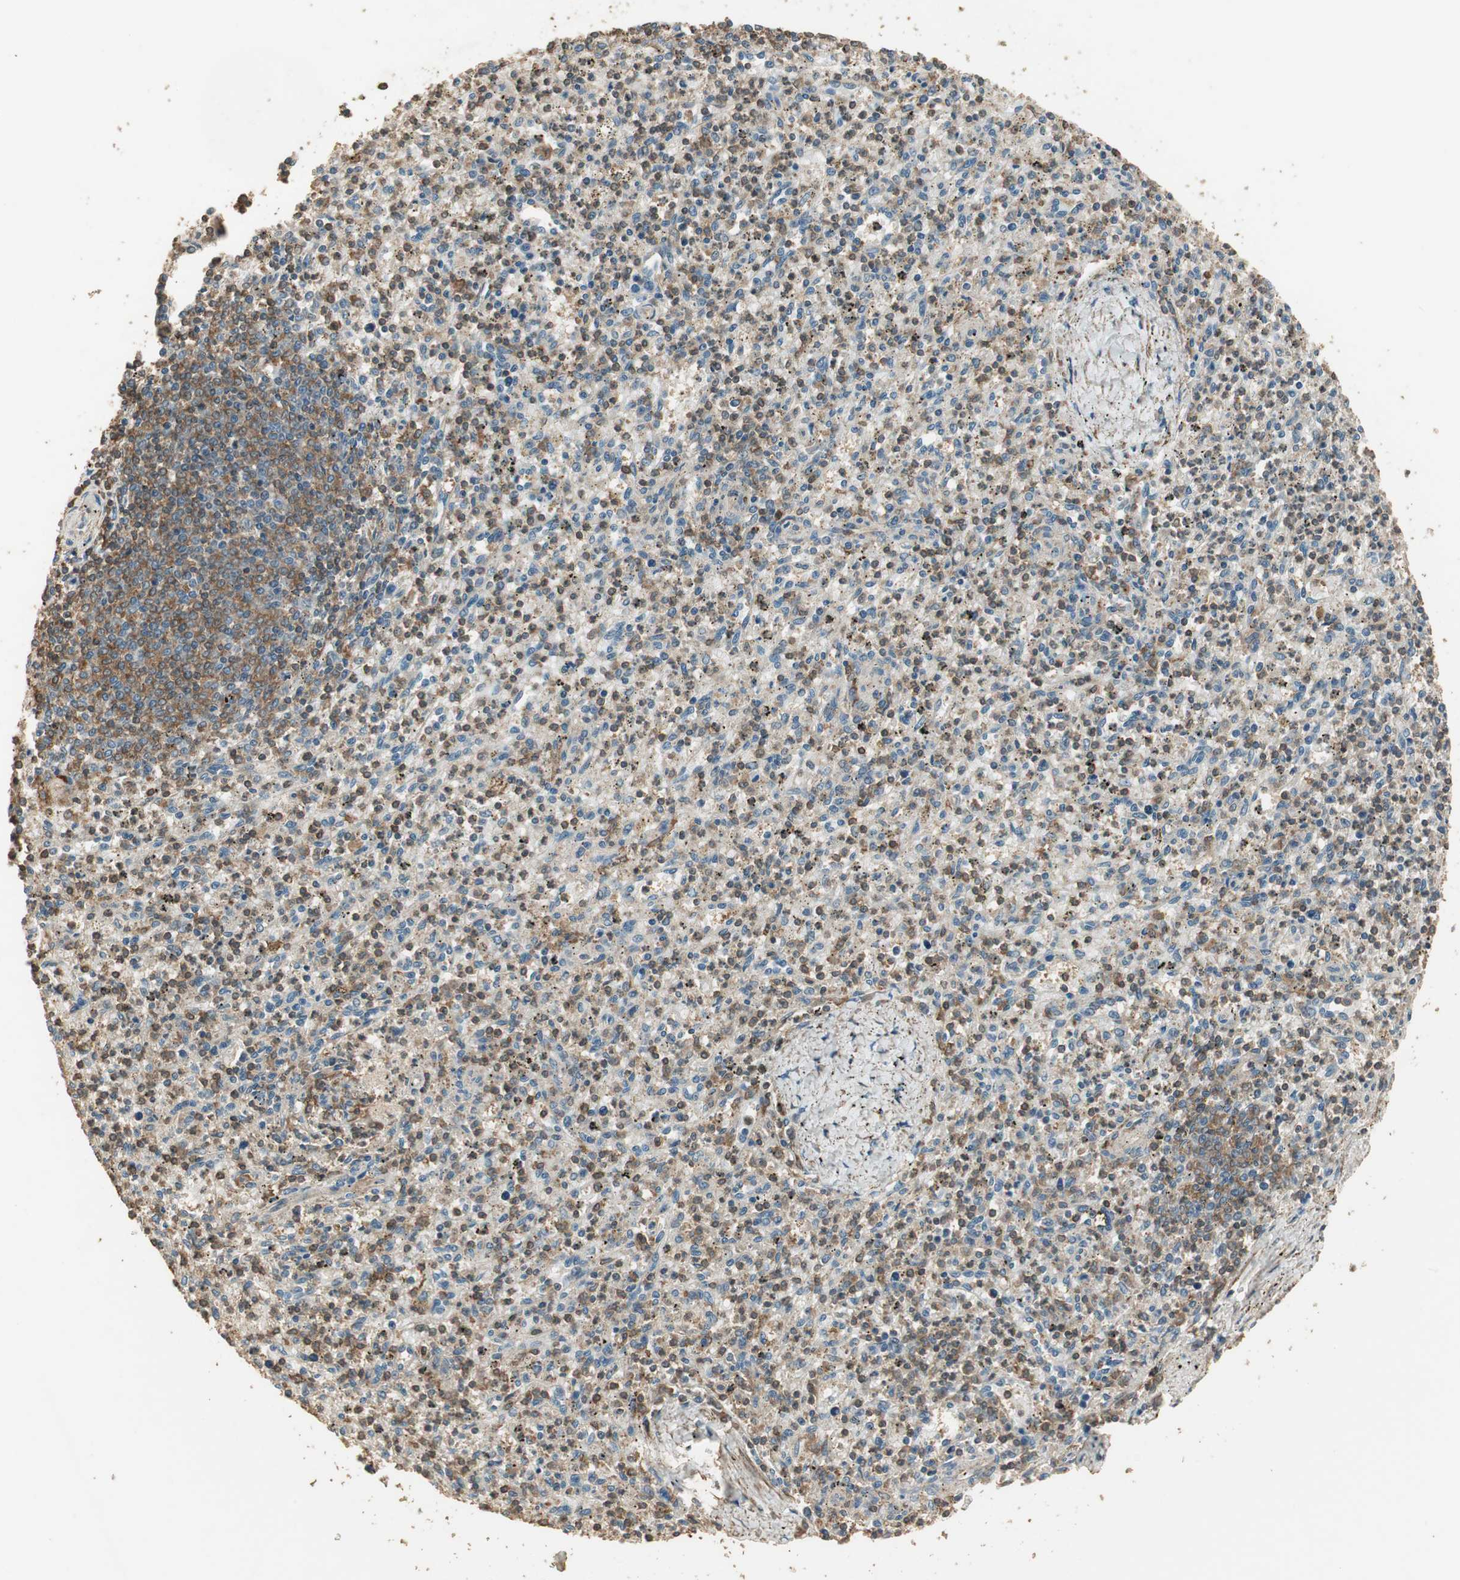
{"staining": {"intensity": "moderate", "quantity": "25%-75%", "location": "cytoplasmic/membranous"}, "tissue": "spleen", "cell_type": "Cells in red pulp", "image_type": "normal", "snomed": [{"axis": "morphology", "description": "Normal tissue, NOS"}, {"axis": "topography", "description": "Spleen"}], "caption": "Moderate cytoplasmic/membranous protein staining is present in about 25%-75% of cells in red pulp in spleen. (DAB (3,3'-diaminobenzidine) = brown stain, brightfield microscopy at high magnification).", "gene": "USP2", "patient": {"sex": "male", "age": 72}}